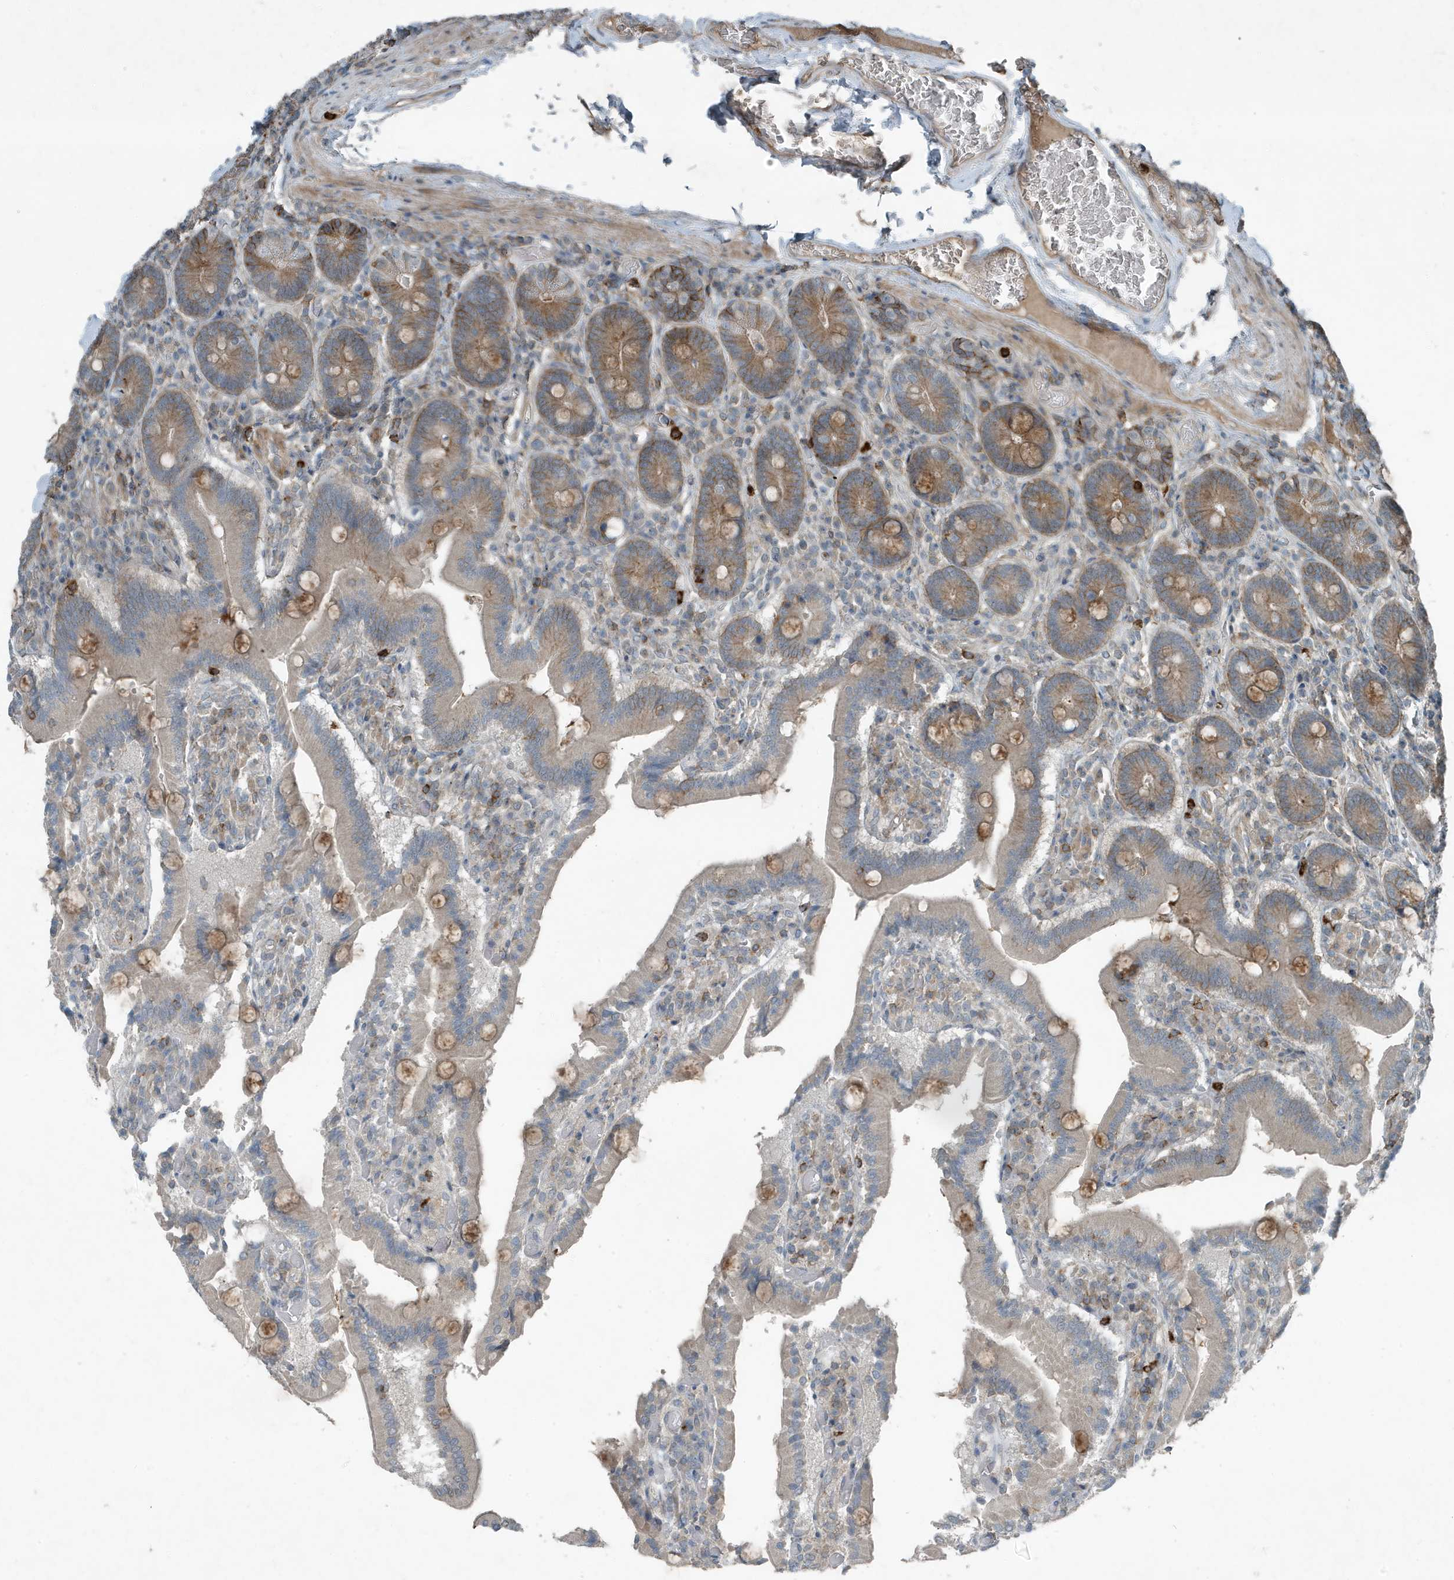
{"staining": {"intensity": "moderate", "quantity": "25%-75%", "location": "cytoplasmic/membranous"}, "tissue": "duodenum", "cell_type": "Glandular cells", "image_type": "normal", "snomed": [{"axis": "morphology", "description": "Normal tissue, NOS"}, {"axis": "topography", "description": "Duodenum"}], "caption": "A brown stain shows moderate cytoplasmic/membranous positivity of a protein in glandular cells of normal human duodenum.", "gene": "DAPP1", "patient": {"sex": "female", "age": 62}}